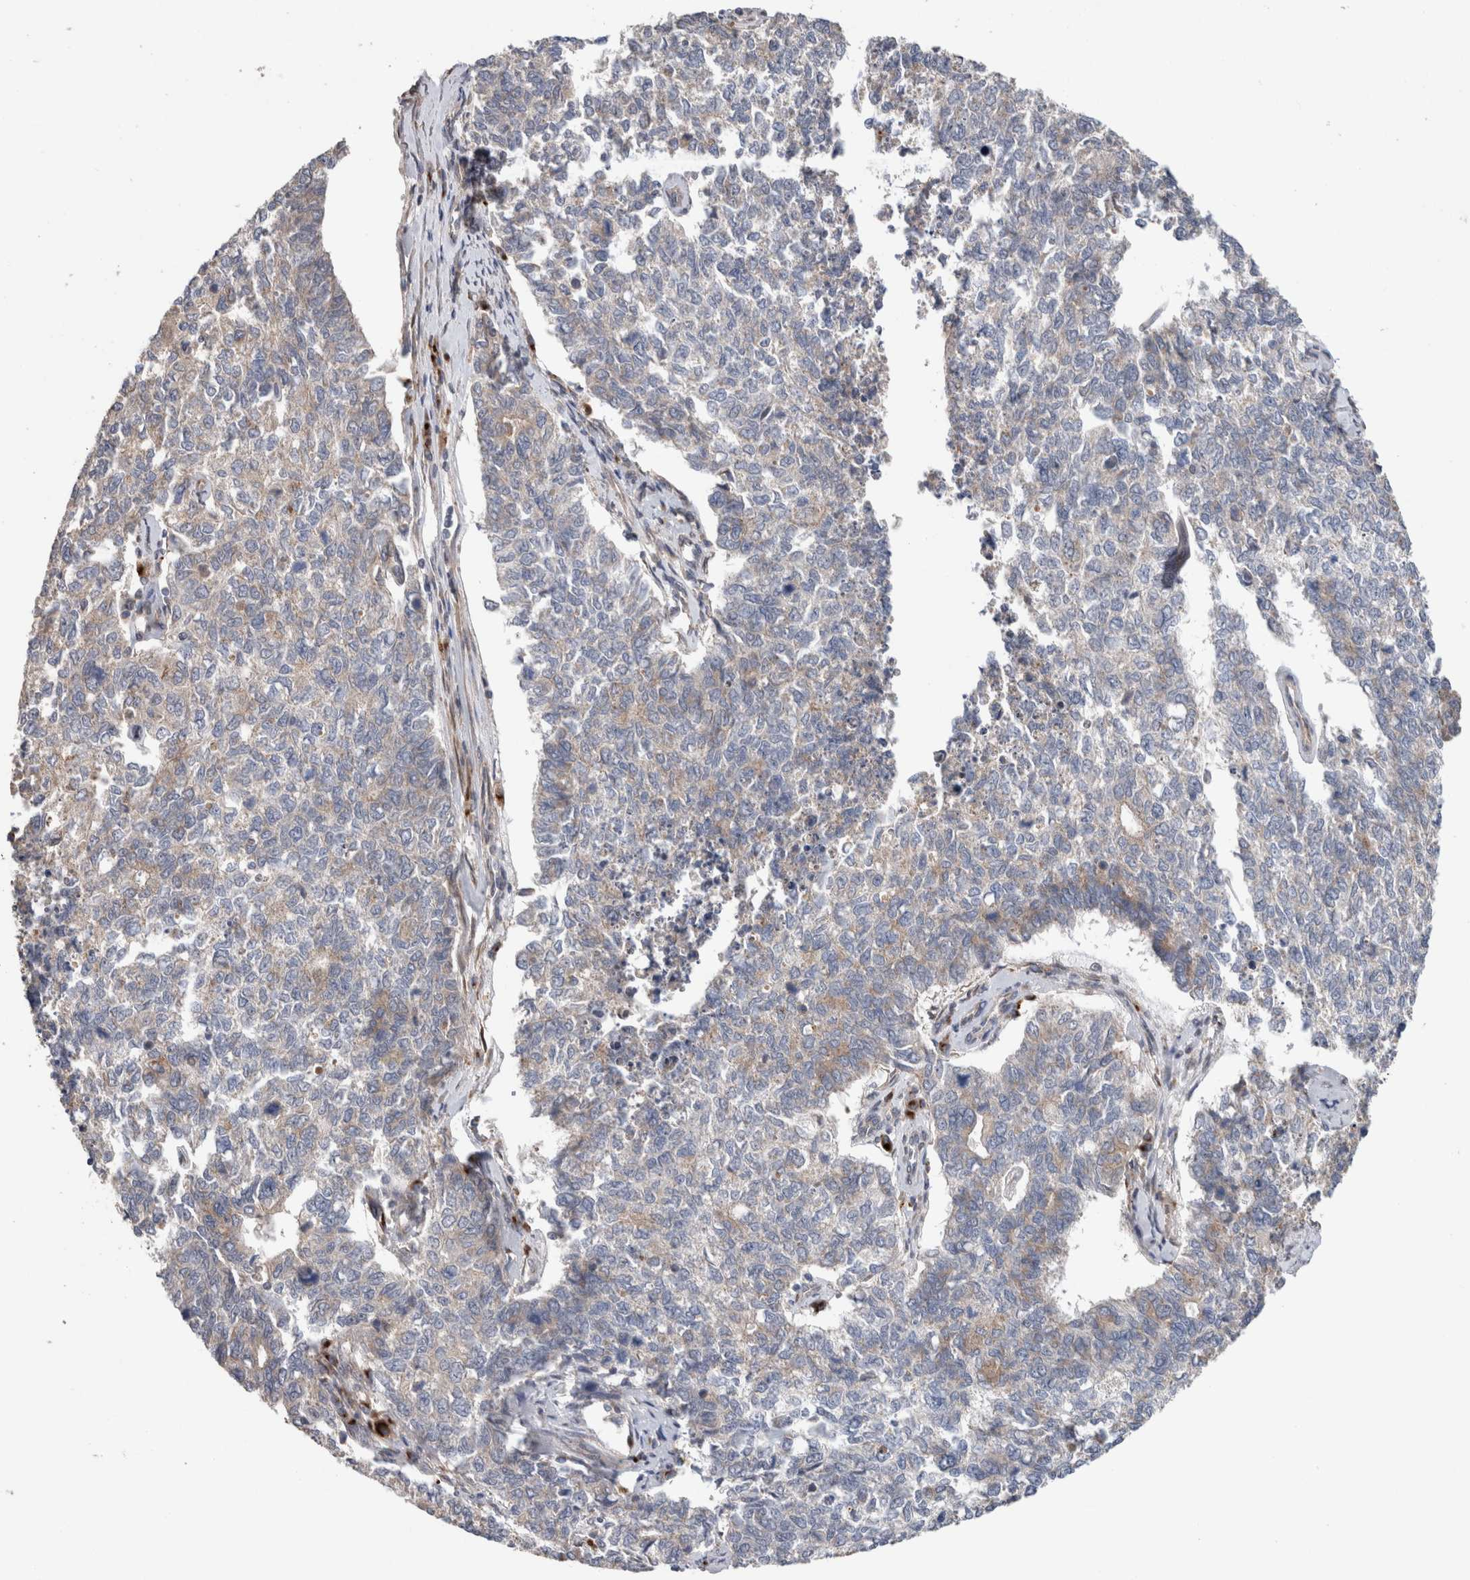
{"staining": {"intensity": "weak", "quantity": ">75%", "location": "cytoplasmic/membranous"}, "tissue": "cervical cancer", "cell_type": "Tumor cells", "image_type": "cancer", "snomed": [{"axis": "morphology", "description": "Squamous cell carcinoma, NOS"}, {"axis": "topography", "description": "Cervix"}], "caption": "Cervical squamous cell carcinoma tissue demonstrates weak cytoplasmic/membranous positivity in approximately >75% of tumor cells, visualized by immunohistochemistry.", "gene": "TRIM5", "patient": {"sex": "female", "age": 63}}